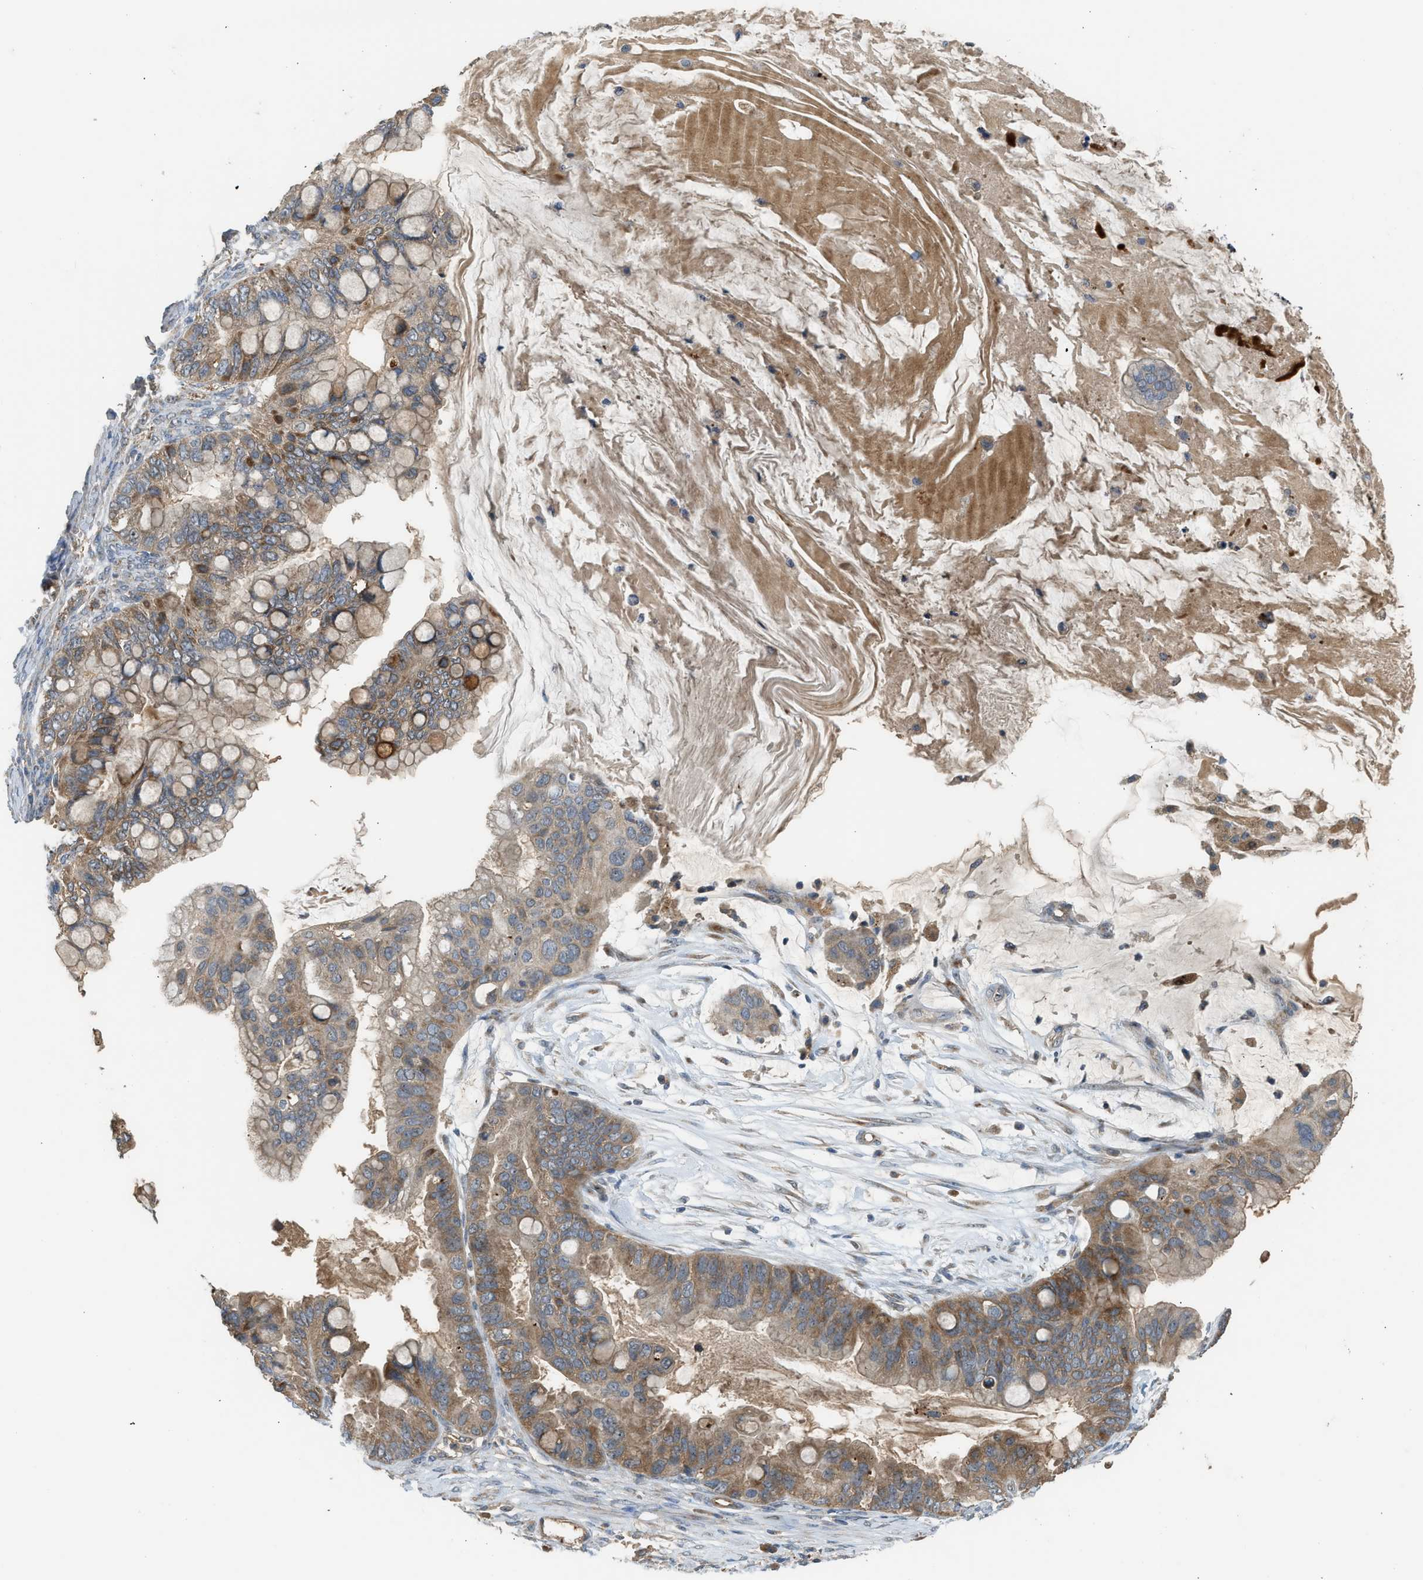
{"staining": {"intensity": "moderate", "quantity": ">75%", "location": "cytoplasmic/membranous"}, "tissue": "ovarian cancer", "cell_type": "Tumor cells", "image_type": "cancer", "snomed": [{"axis": "morphology", "description": "Cystadenocarcinoma, mucinous, NOS"}, {"axis": "topography", "description": "Ovary"}], "caption": "This image displays mucinous cystadenocarcinoma (ovarian) stained with IHC to label a protein in brown. The cytoplasmic/membranous of tumor cells show moderate positivity for the protein. Nuclei are counter-stained blue.", "gene": "STARD3", "patient": {"sex": "female", "age": 80}}